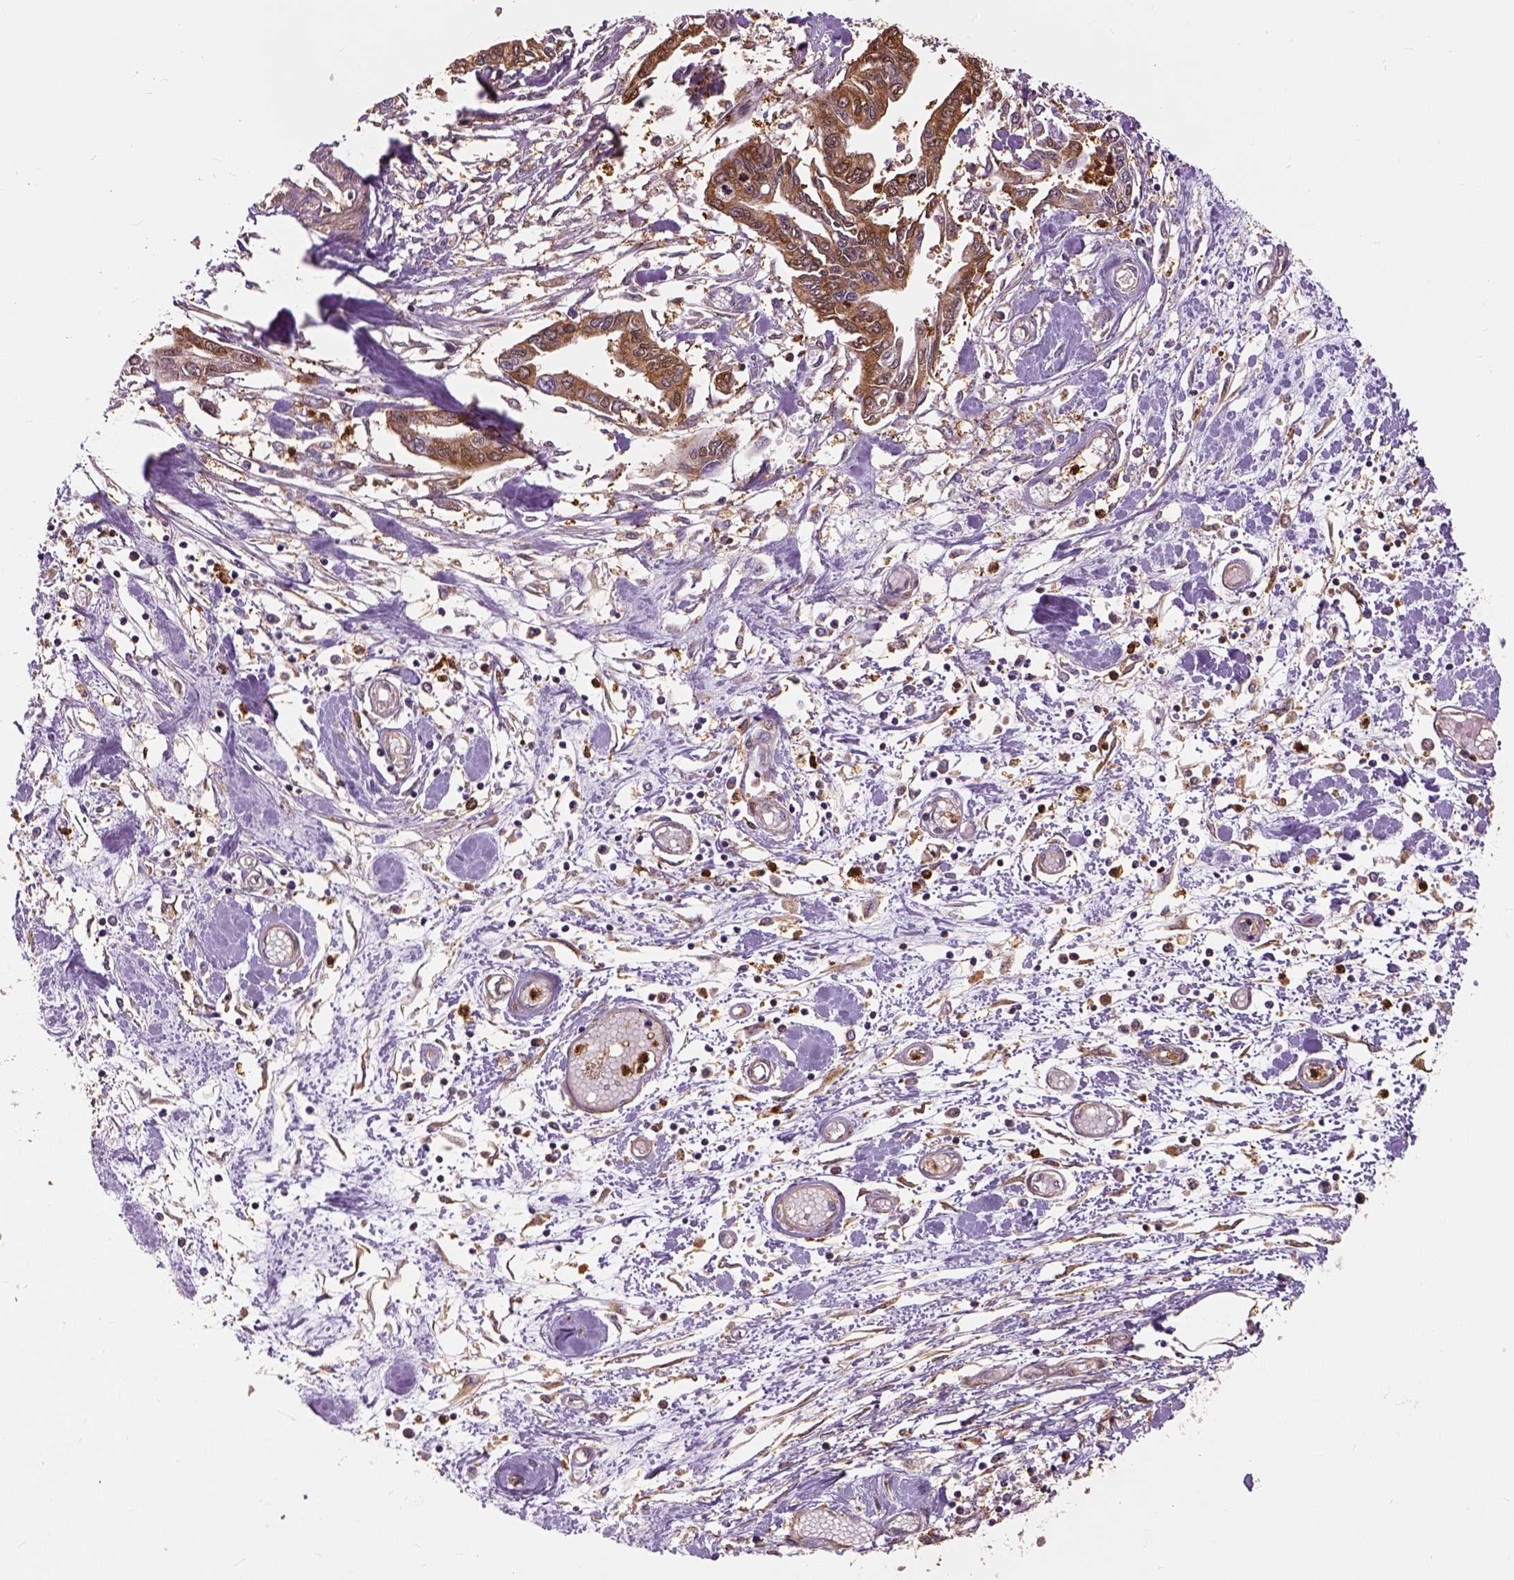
{"staining": {"intensity": "strong", "quantity": ">75%", "location": "cytoplasmic/membranous"}, "tissue": "pancreatic cancer", "cell_type": "Tumor cells", "image_type": "cancer", "snomed": [{"axis": "morphology", "description": "Adenocarcinoma, NOS"}, {"axis": "topography", "description": "Pancreas"}], "caption": "Brown immunohistochemical staining in human pancreatic cancer exhibits strong cytoplasmic/membranous expression in about >75% of tumor cells.", "gene": "GPI", "patient": {"sex": "male", "age": 60}}